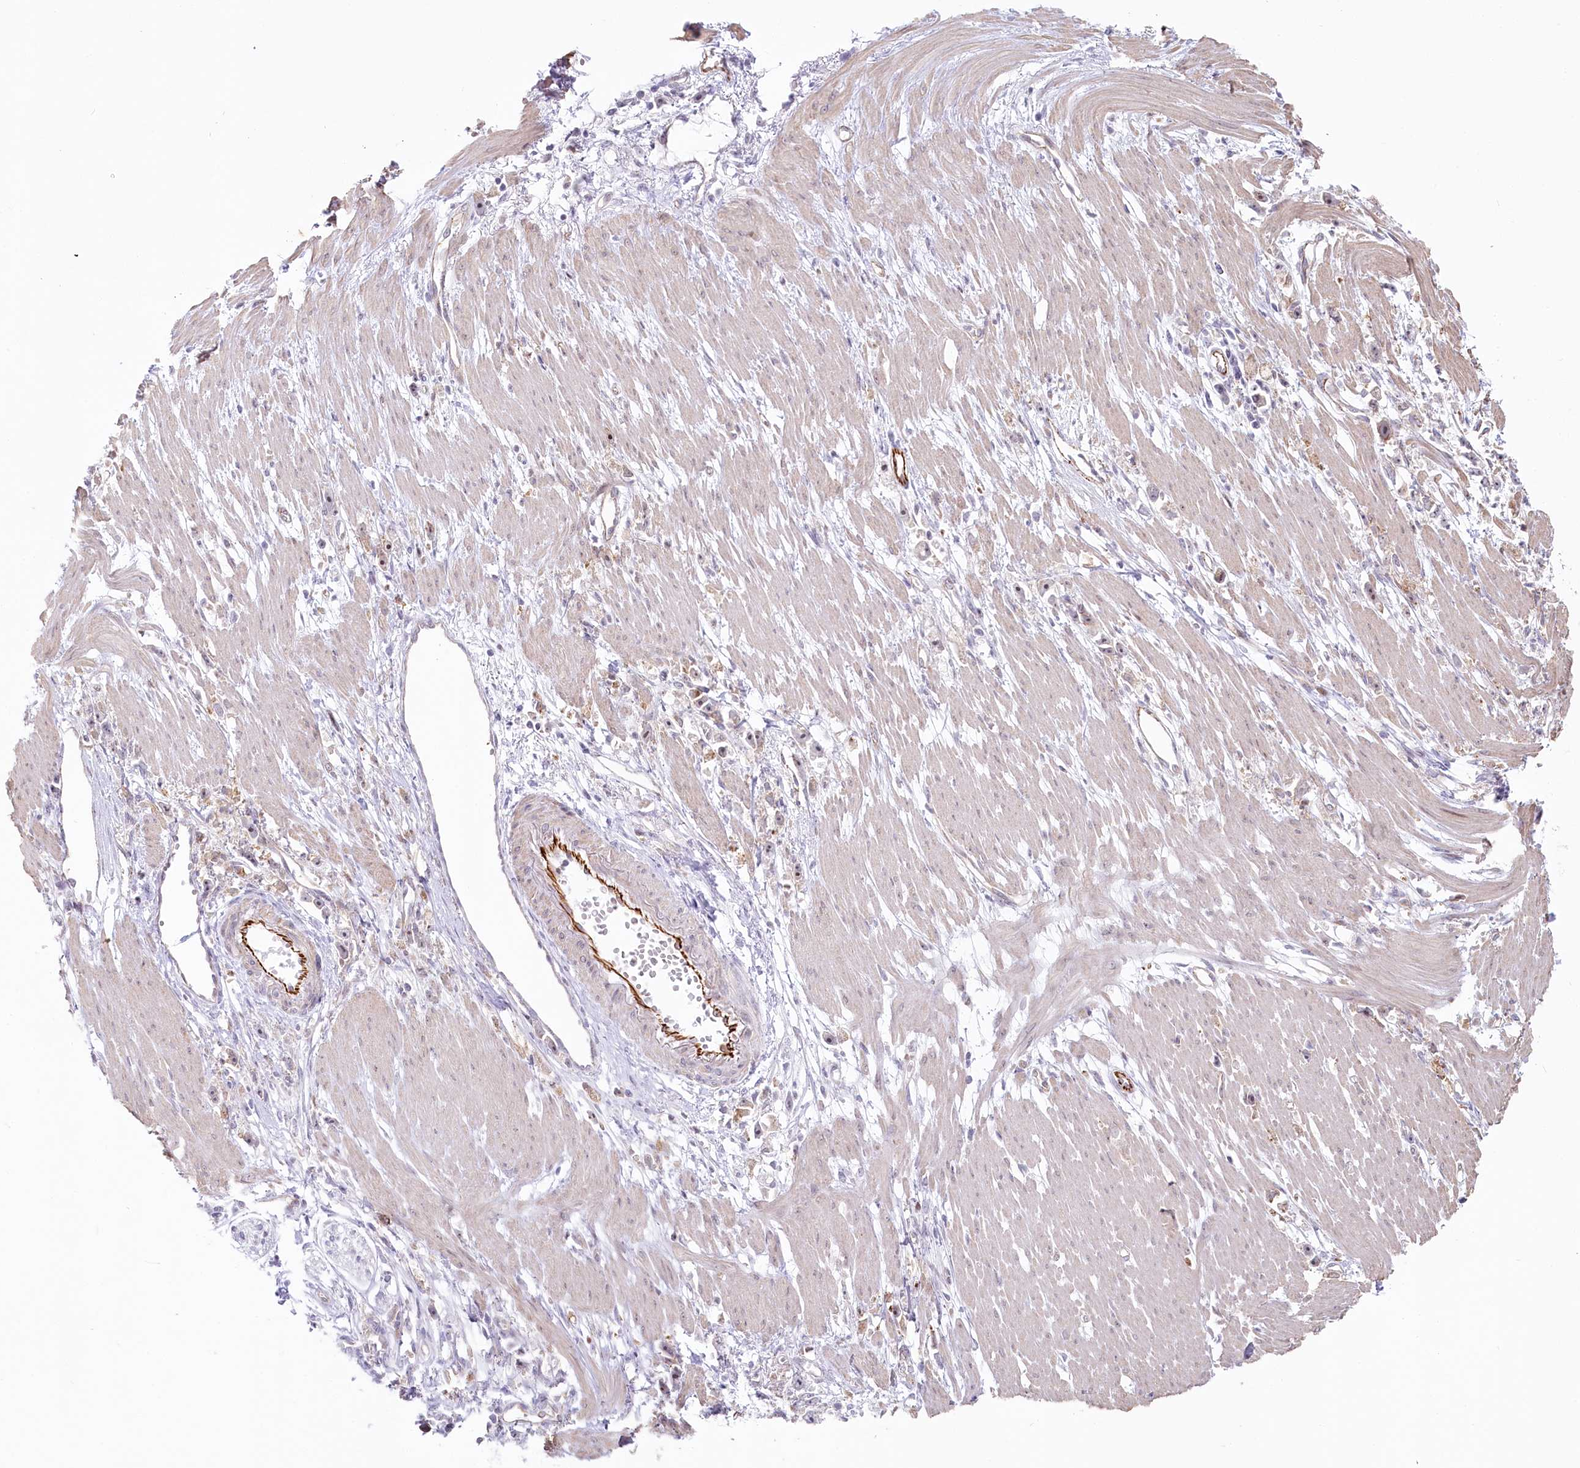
{"staining": {"intensity": "moderate", "quantity": "<25%", "location": "nuclear"}, "tissue": "stomach cancer", "cell_type": "Tumor cells", "image_type": "cancer", "snomed": [{"axis": "morphology", "description": "Adenocarcinoma, NOS"}, {"axis": "topography", "description": "Stomach"}], "caption": "An image of human stomach cancer stained for a protein demonstrates moderate nuclear brown staining in tumor cells.", "gene": "ABHD8", "patient": {"sex": "female", "age": 59}}